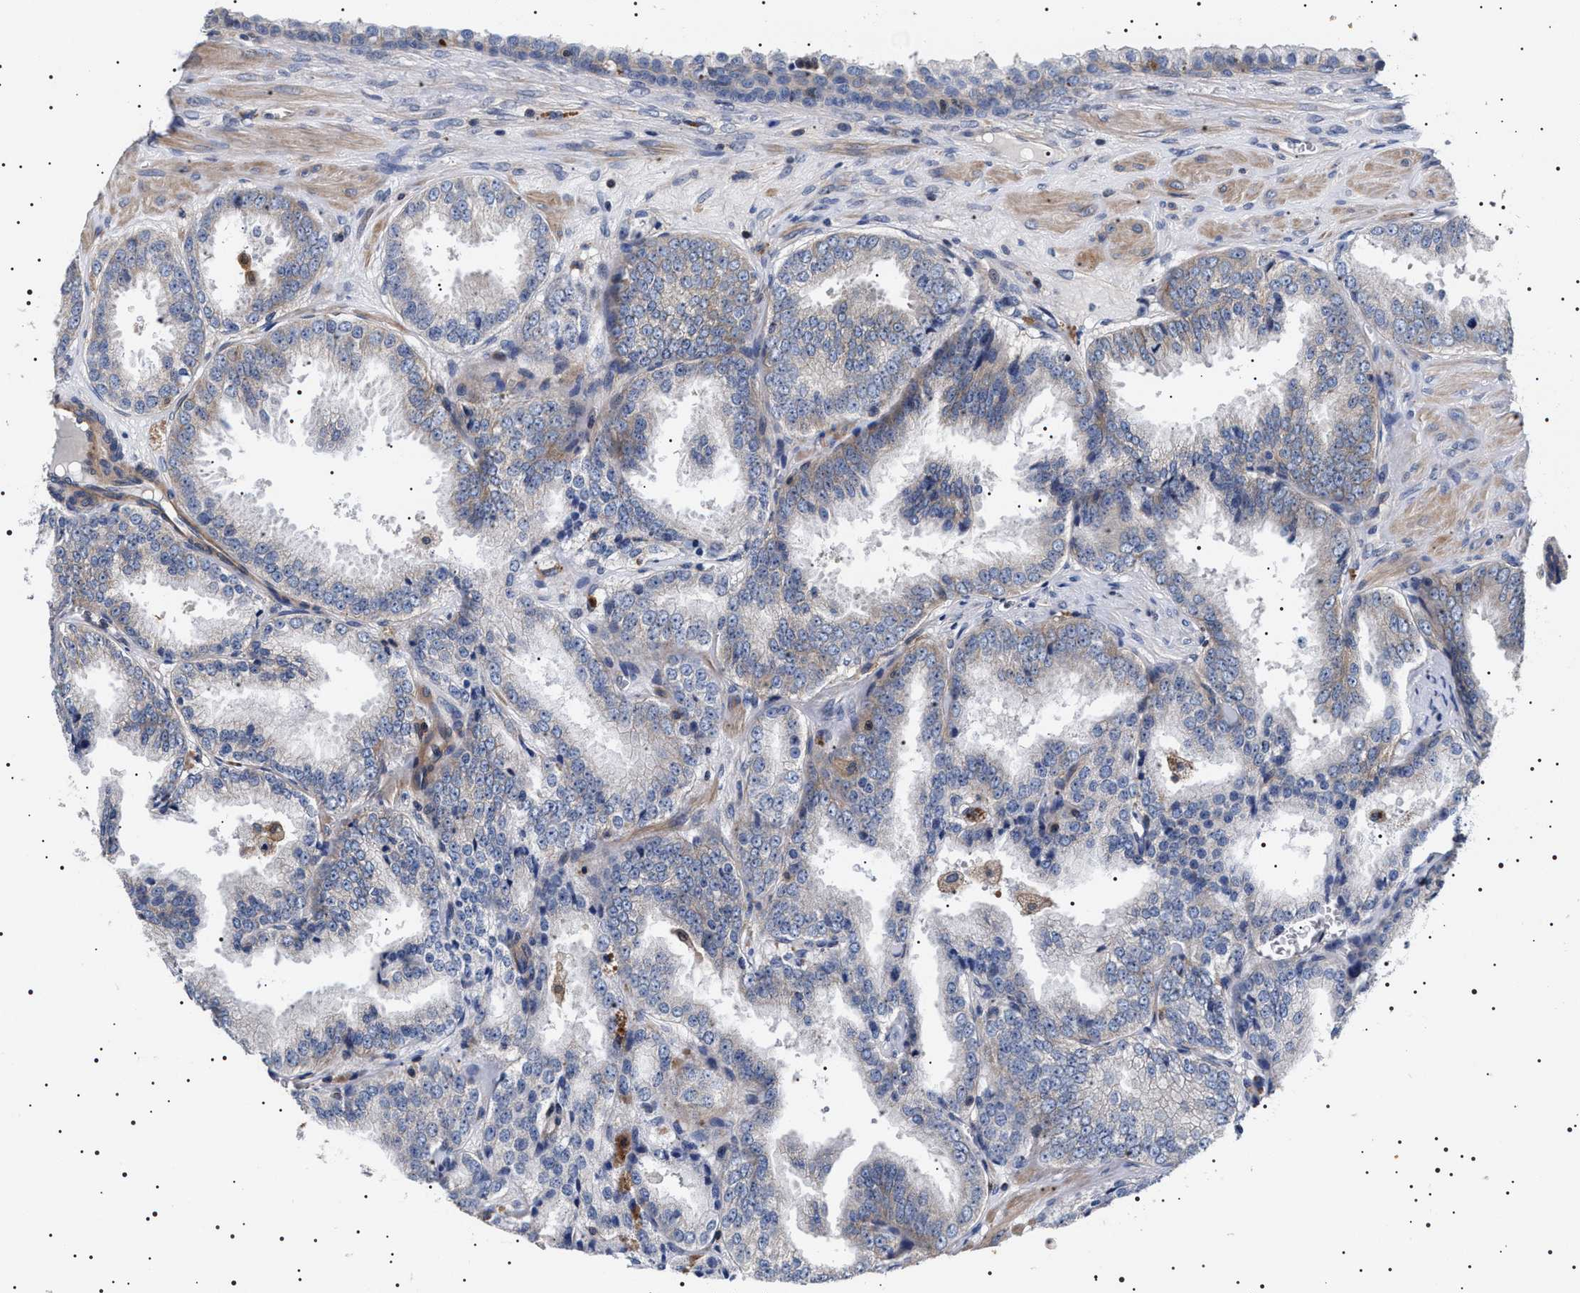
{"staining": {"intensity": "weak", "quantity": "<25%", "location": "cytoplasmic/membranous"}, "tissue": "prostate cancer", "cell_type": "Tumor cells", "image_type": "cancer", "snomed": [{"axis": "morphology", "description": "Adenocarcinoma, High grade"}, {"axis": "topography", "description": "Prostate"}], "caption": "Immunohistochemistry photomicrograph of neoplastic tissue: human prostate cancer stained with DAB (3,3'-diaminobenzidine) shows no significant protein staining in tumor cells. (Brightfield microscopy of DAB immunohistochemistry (IHC) at high magnification).", "gene": "SLC4A7", "patient": {"sex": "male", "age": 61}}